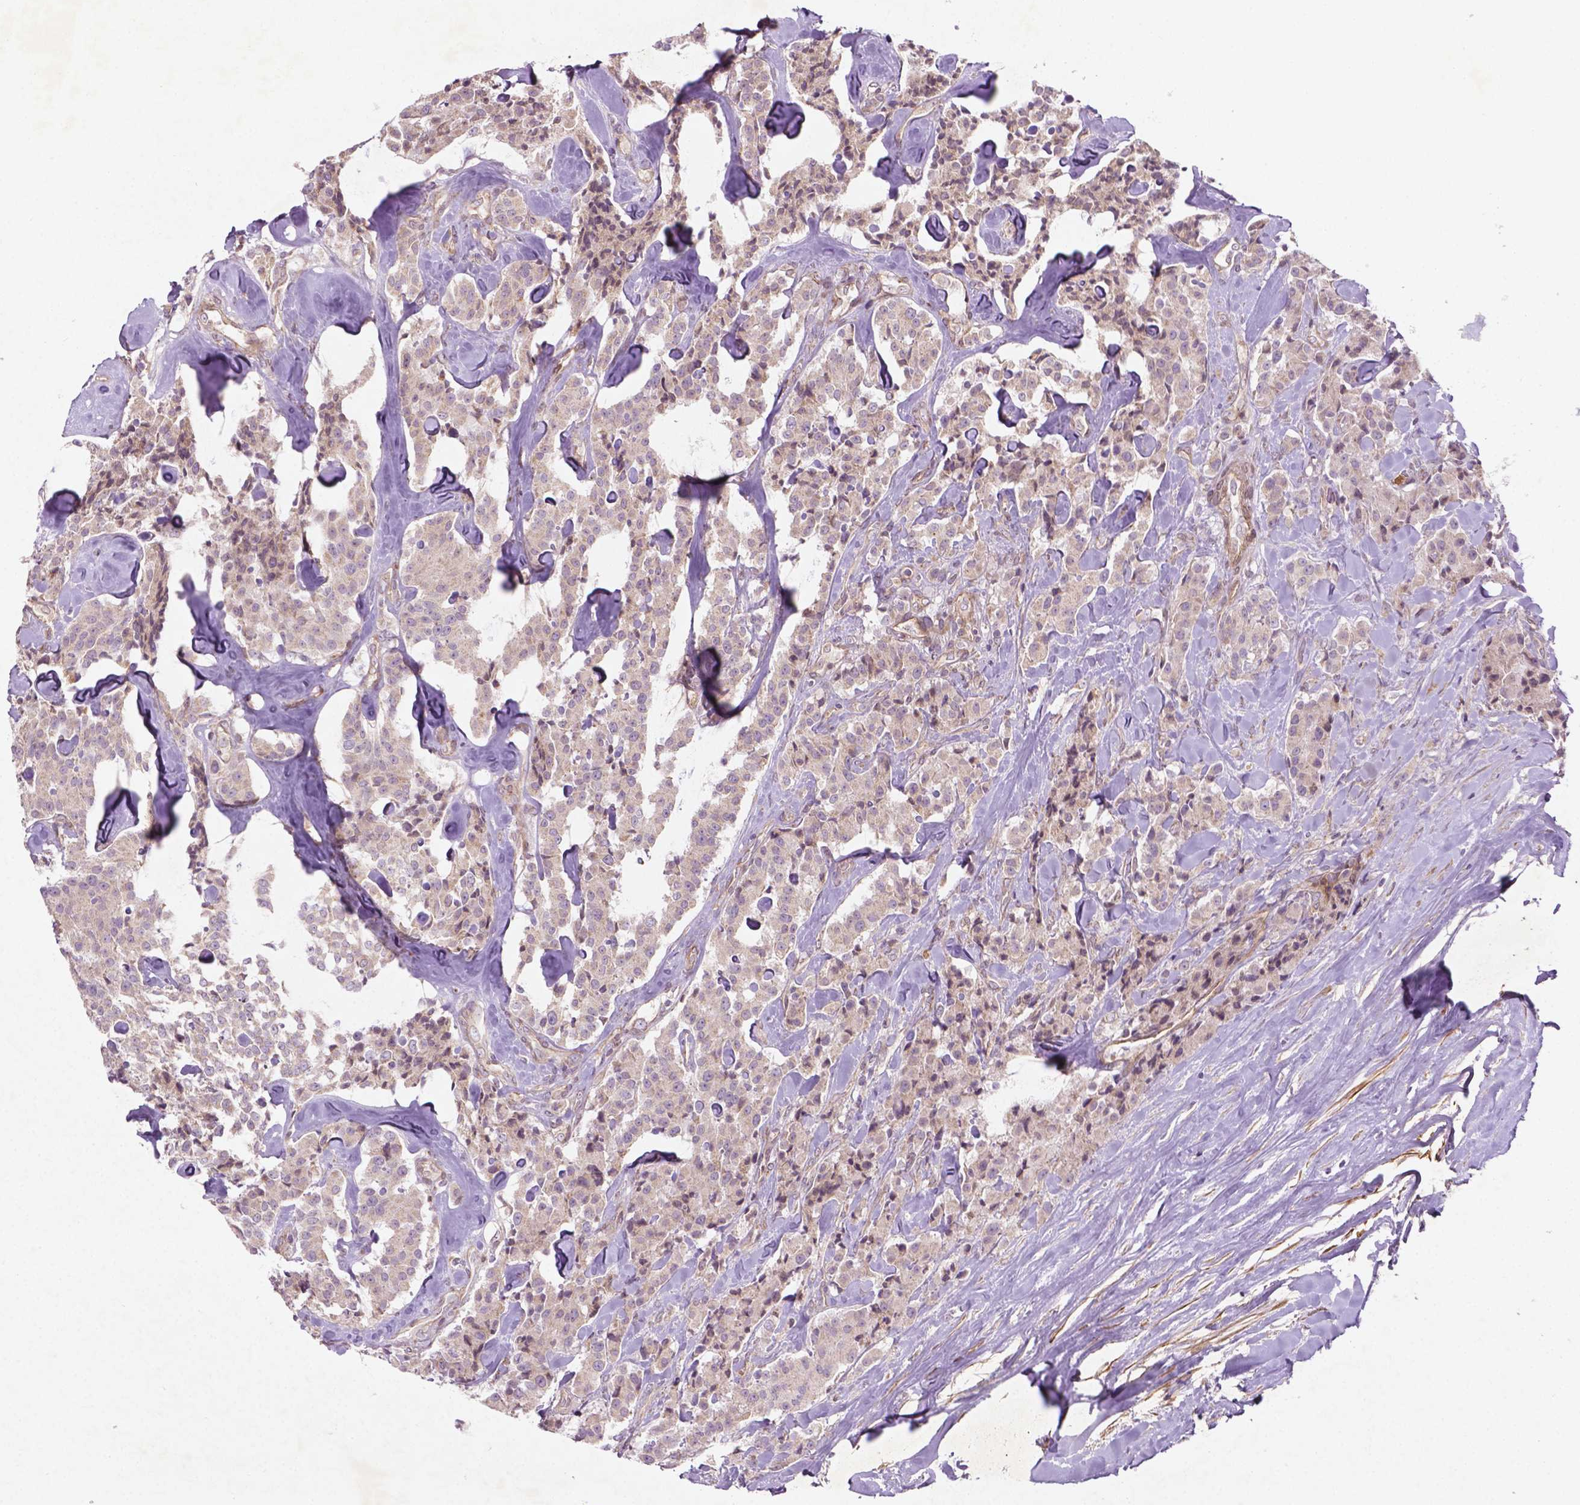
{"staining": {"intensity": "negative", "quantity": "none", "location": "none"}, "tissue": "carcinoid", "cell_type": "Tumor cells", "image_type": "cancer", "snomed": [{"axis": "morphology", "description": "Carcinoid, malignant, NOS"}, {"axis": "topography", "description": "Pancreas"}], "caption": "Histopathology image shows no significant protein expression in tumor cells of malignant carcinoid.", "gene": "TCHP", "patient": {"sex": "male", "age": 41}}